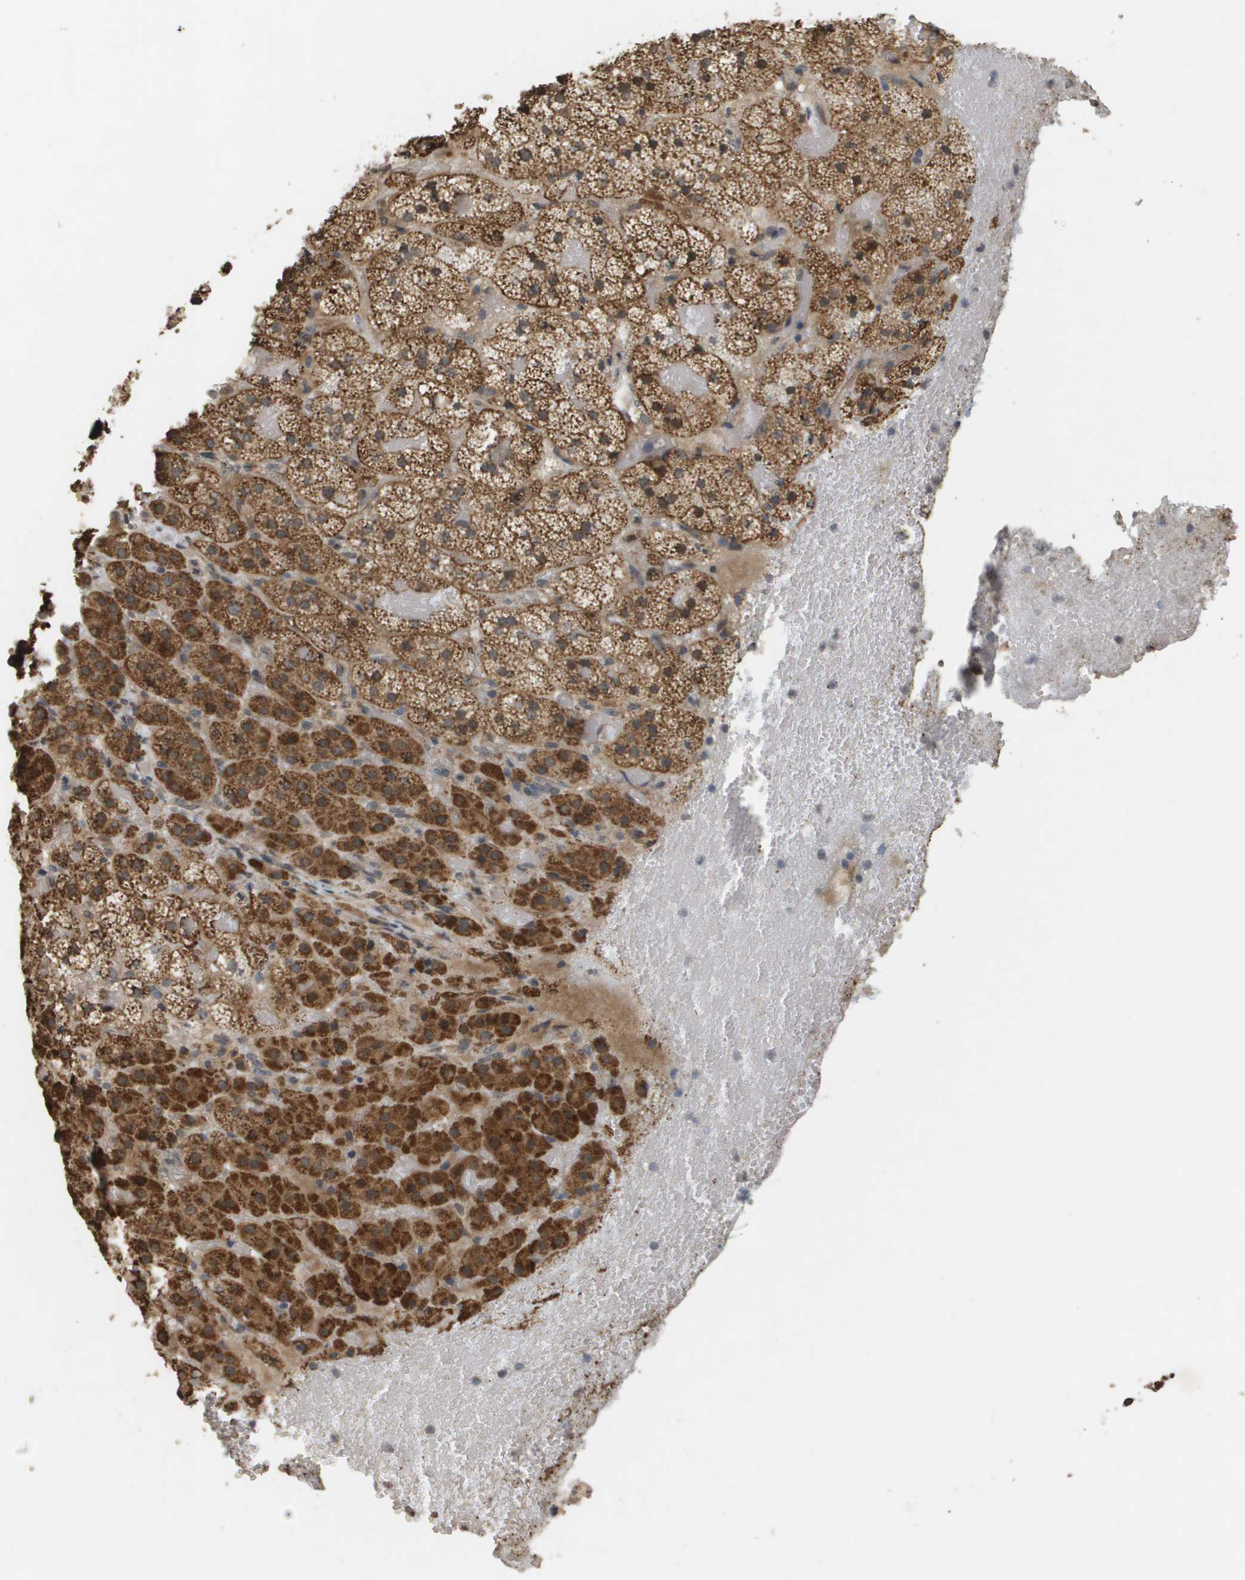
{"staining": {"intensity": "strong", "quantity": ">75%", "location": "cytoplasmic/membranous"}, "tissue": "adrenal gland", "cell_type": "Glandular cells", "image_type": "normal", "snomed": [{"axis": "morphology", "description": "Normal tissue, NOS"}, {"axis": "topography", "description": "Adrenal gland"}], "caption": "Protein expression analysis of unremarkable adrenal gland displays strong cytoplasmic/membranous expression in approximately >75% of glandular cells.", "gene": "RAB21", "patient": {"sex": "female", "age": 59}}